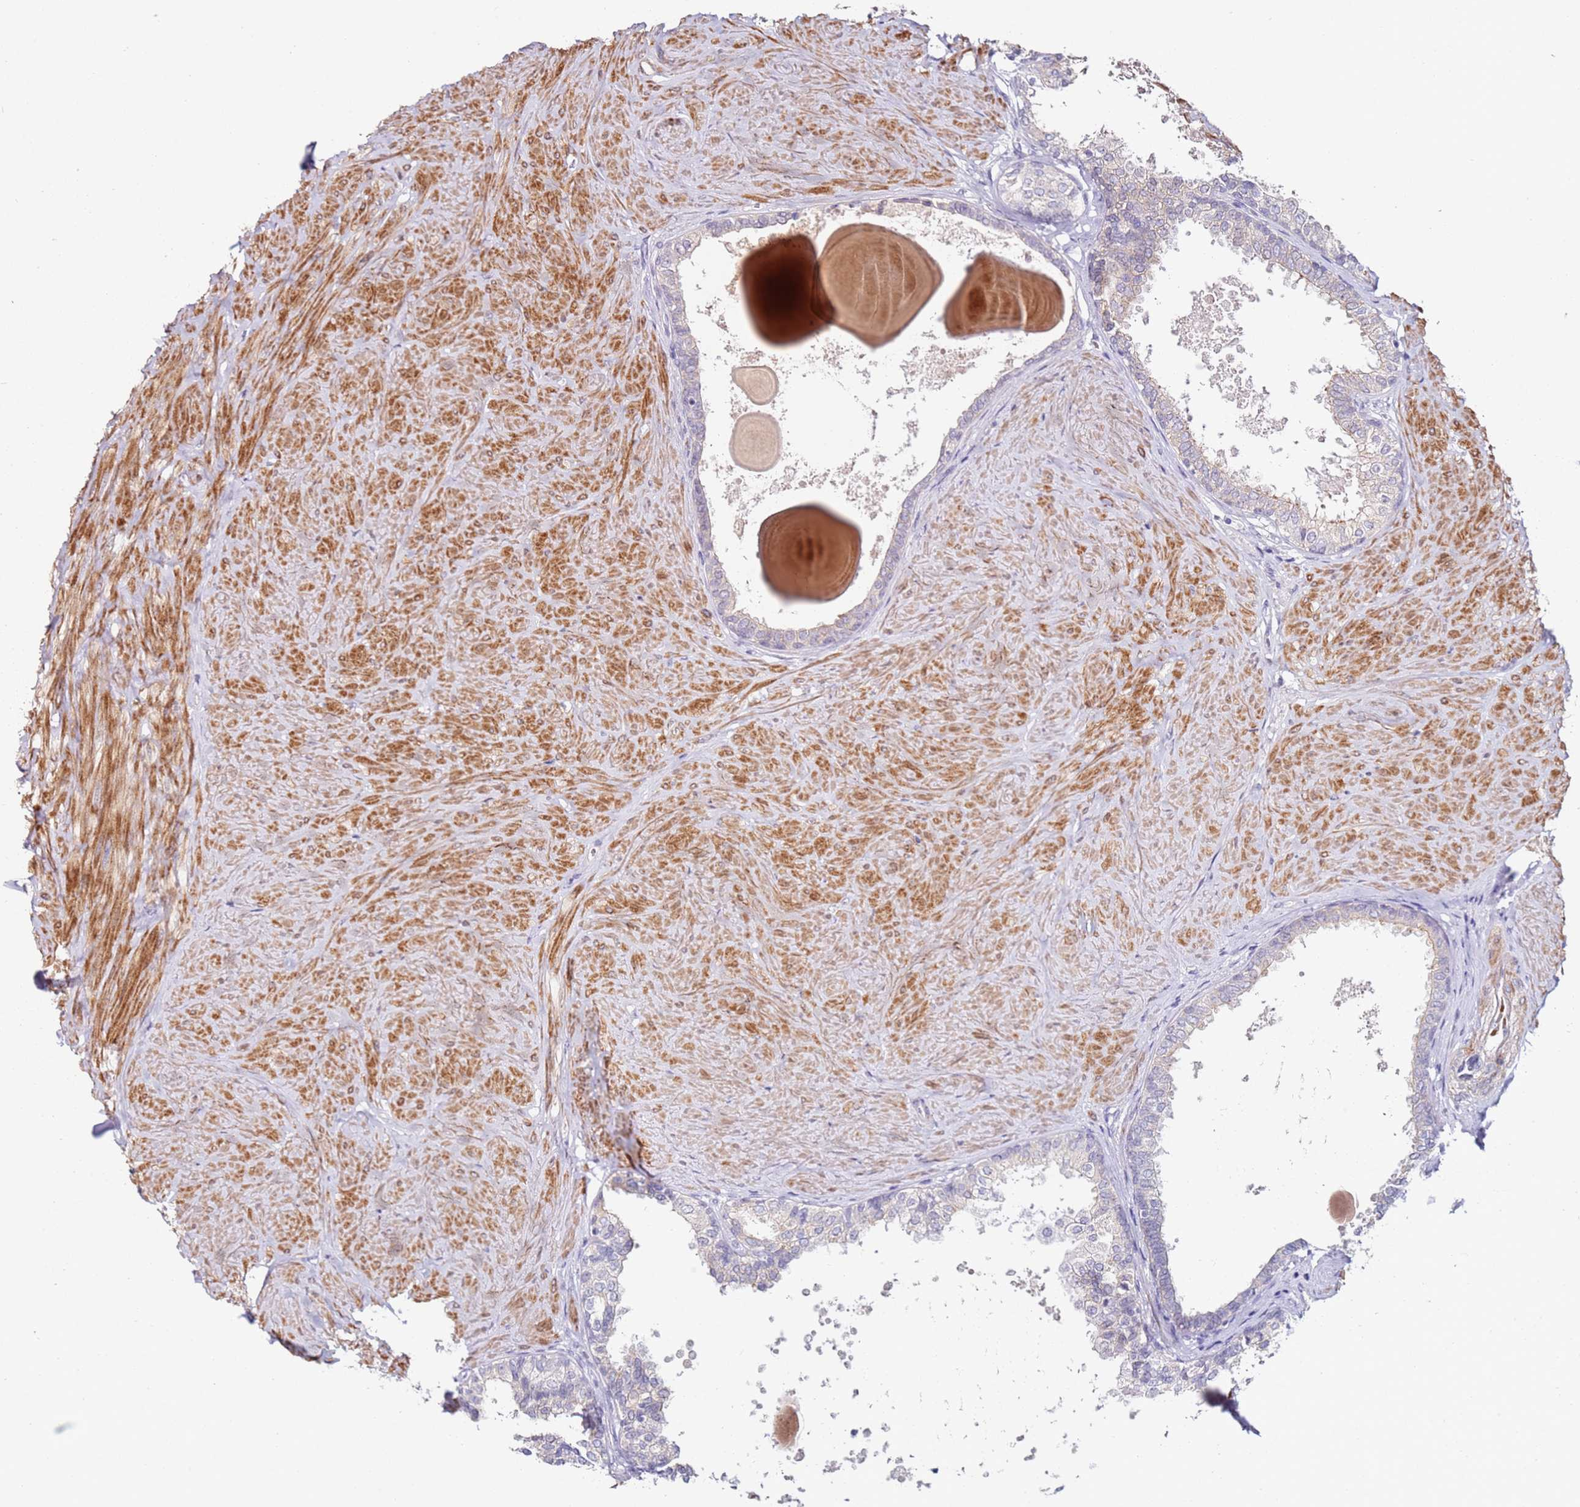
{"staining": {"intensity": "weak", "quantity": "25%-75%", "location": "cytoplasmic/membranous"}, "tissue": "prostate", "cell_type": "Glandular cells", "image_type": "normal", "snomed": [{"axis": "morphology", "description": "Normal tissue, NOS"}, {"axis": "topography", "description": "Prostate"}], "caption": "Prostate stained with immunohistochemistry (IHC) reveals weak cytoplasmic/membranous positivity in approximately 25%-75% of glandular cells. (brown staining indicates protein expression, while blue staining denotes nuclei).", "gene": "RARS2", "patient": {"sex": "male", "age": 48}}